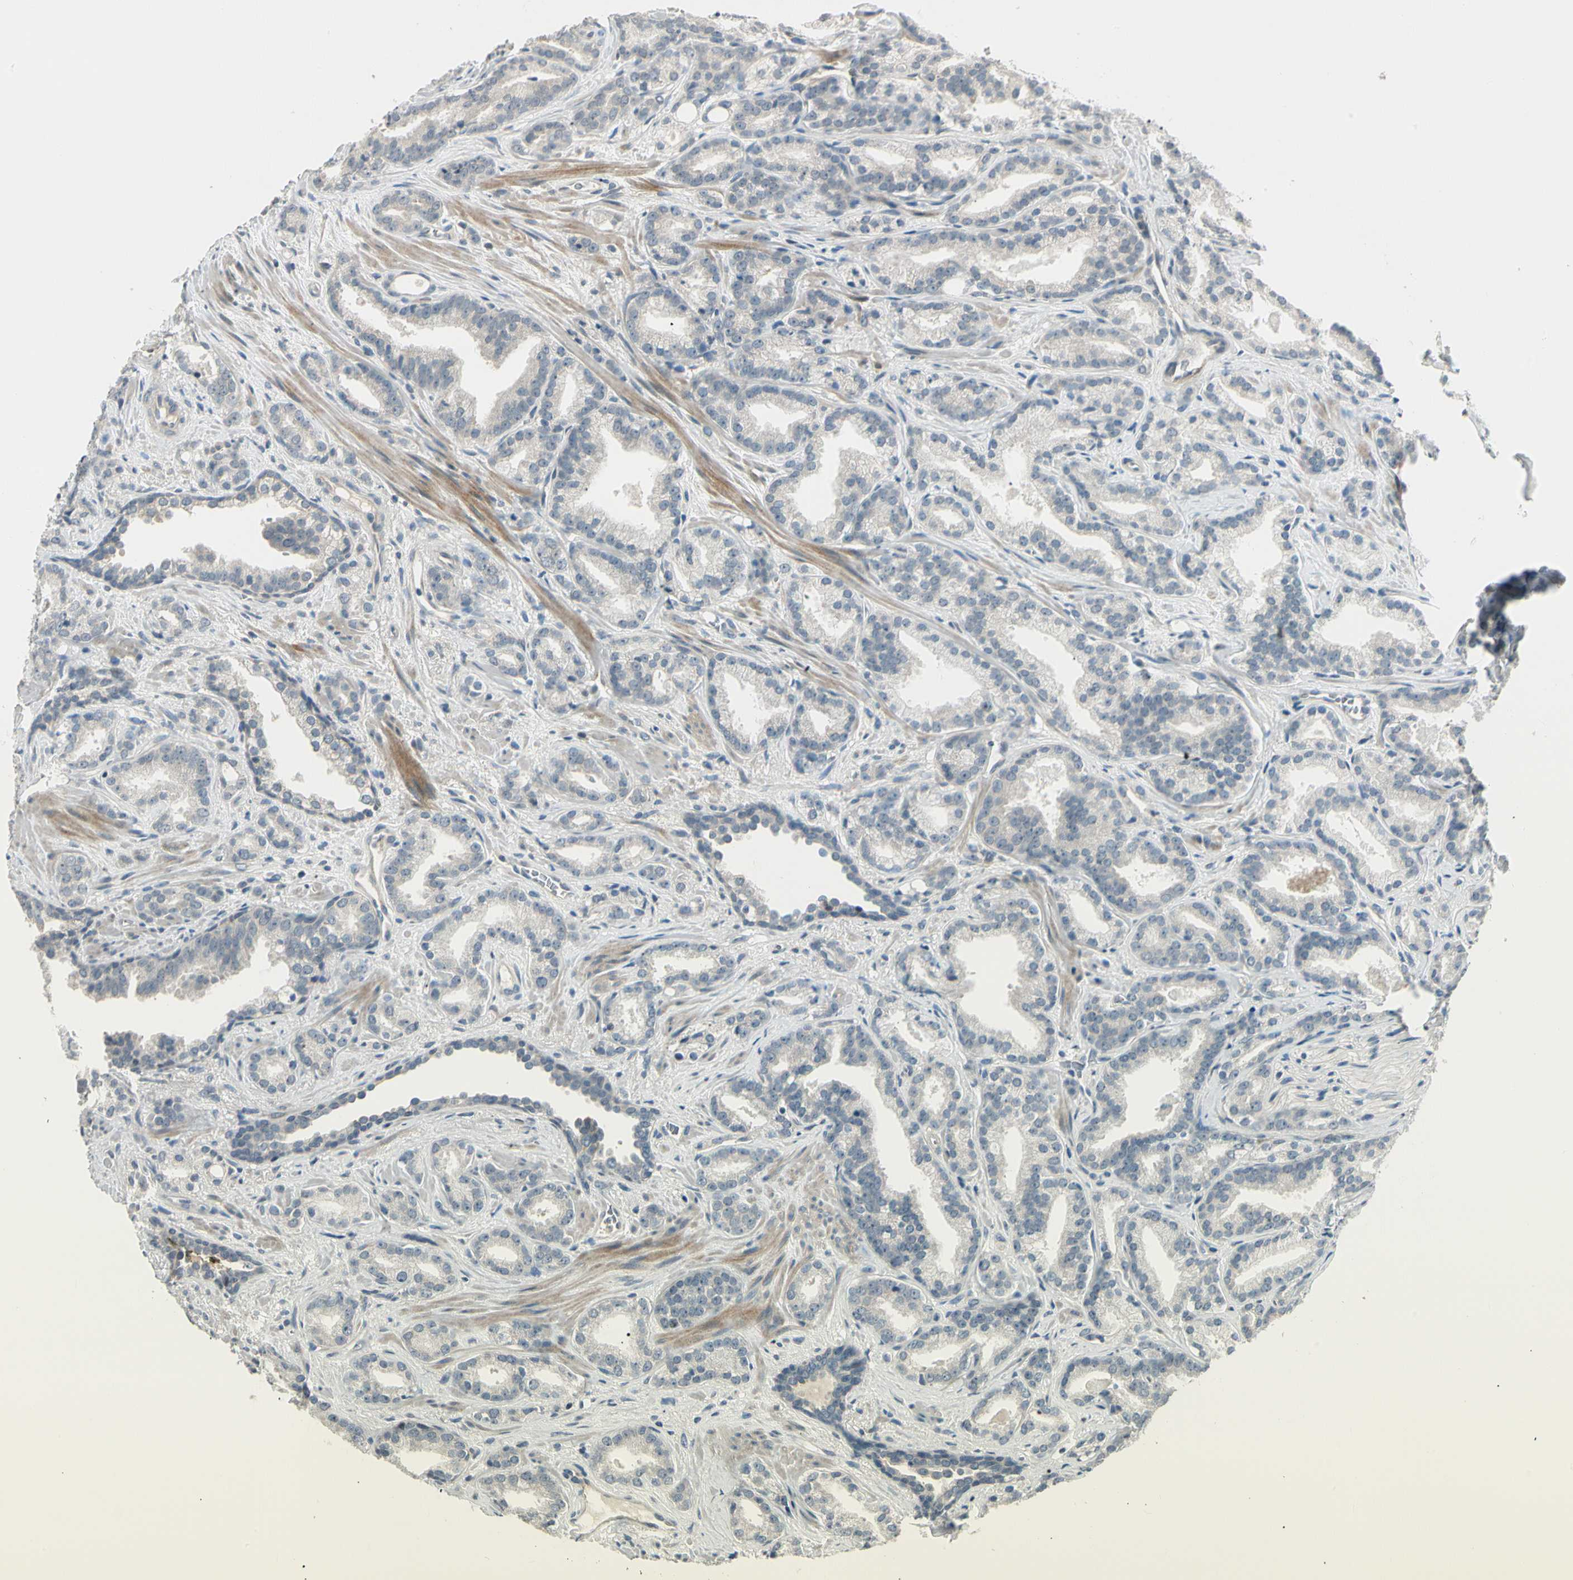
{"staining": {"intensity": "negative", "quantity": "none", "location": "none"}, "tissue": "prostate cancer", "cell_type": "Tumor cells", "image_type": "cancer", "snomed": [{"axis": "morphology", "description": "Adenocarcinoma, Low grade"}, {"axis": "topography", "description": "Prostate"}], "caption": "Protein analysis of prostate cancer (low-grade adenocarcinoma) shows no significant positivity in tumor cells. Nuclei are stained in blue.", "gene": "PCDHB15", "patient": {"sex": "male", "age": 63}}